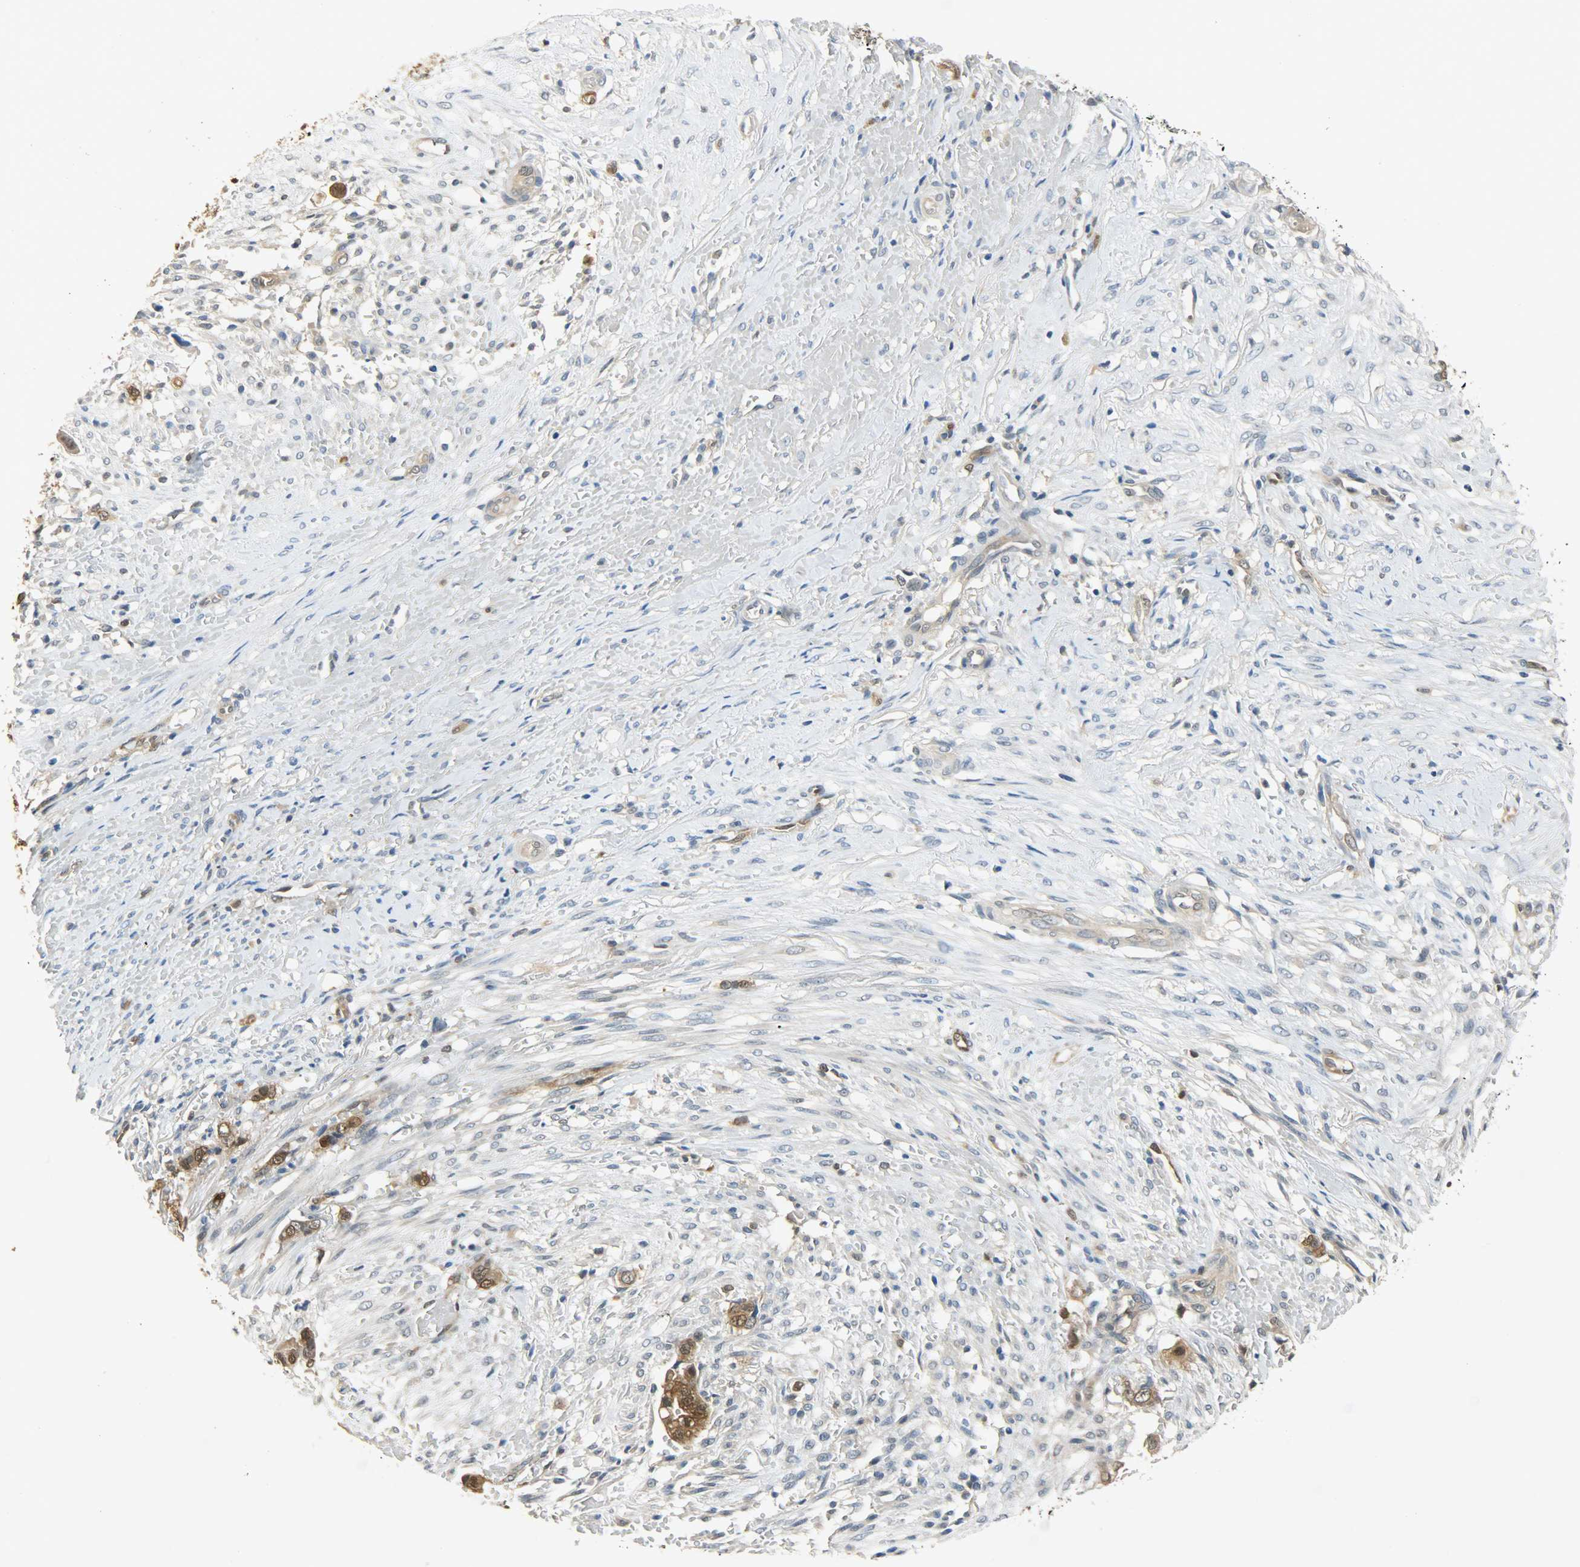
{"staining": {"intensity": "strong", "quantity": ">75%", "location": "cytoplasmic/membranous,nuclear"}, "tissue": "liver cancer", "cell_type": "Tumor cells", "image_type": "cancer", "snomed": [{"axis": "morphology", "description": "Cholangiocarcinoma"}, {"axis": "topography", "description": "Liver"}], "caption": "The micrograph reveals staining of liver cancer, revealing strong cytoplasmic/membranous and nuclear protein positivity (brown color) within tumor cells.", "gene": "EIF4EBP1", "patient": {"sex": "female", "age": 70}}